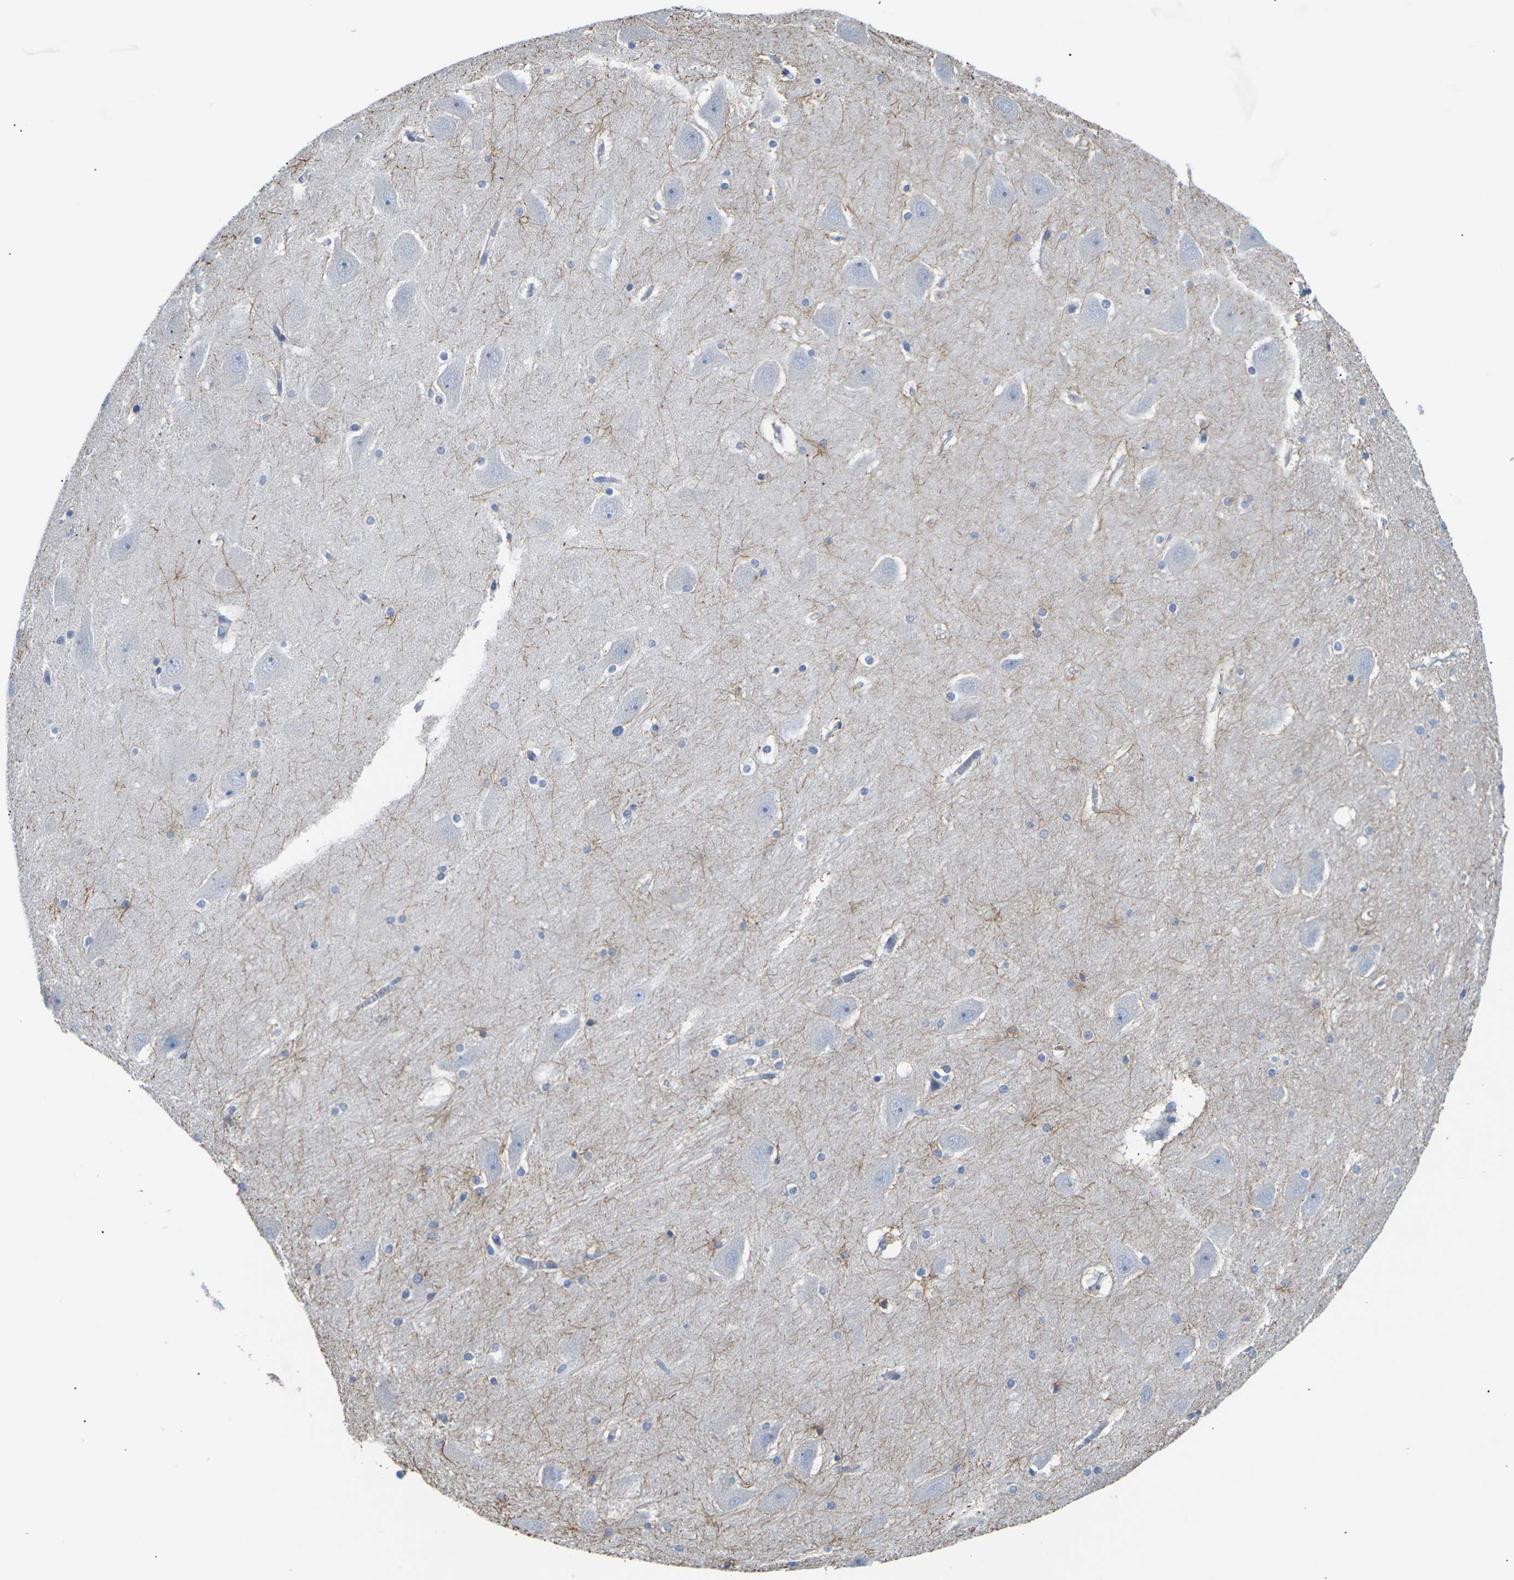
{"staining": {"intensity": "negative", "quantity": "none", "location": "none"}, "tissue": "hippocampus", "cell_type": "Glial cells", "image_type": "normal", "snomed": [{"axis": "morphology", "description": "Normal tissue, NOS"}, {"axis": "topography", "description": "Hippocampus"}], "caption": "Hippocampus stained for a protein using immunohistochemistry exhibits no positivity glial cells.", "gene": "TMCO4", "patient": {"sex": "male", "age": 45}}